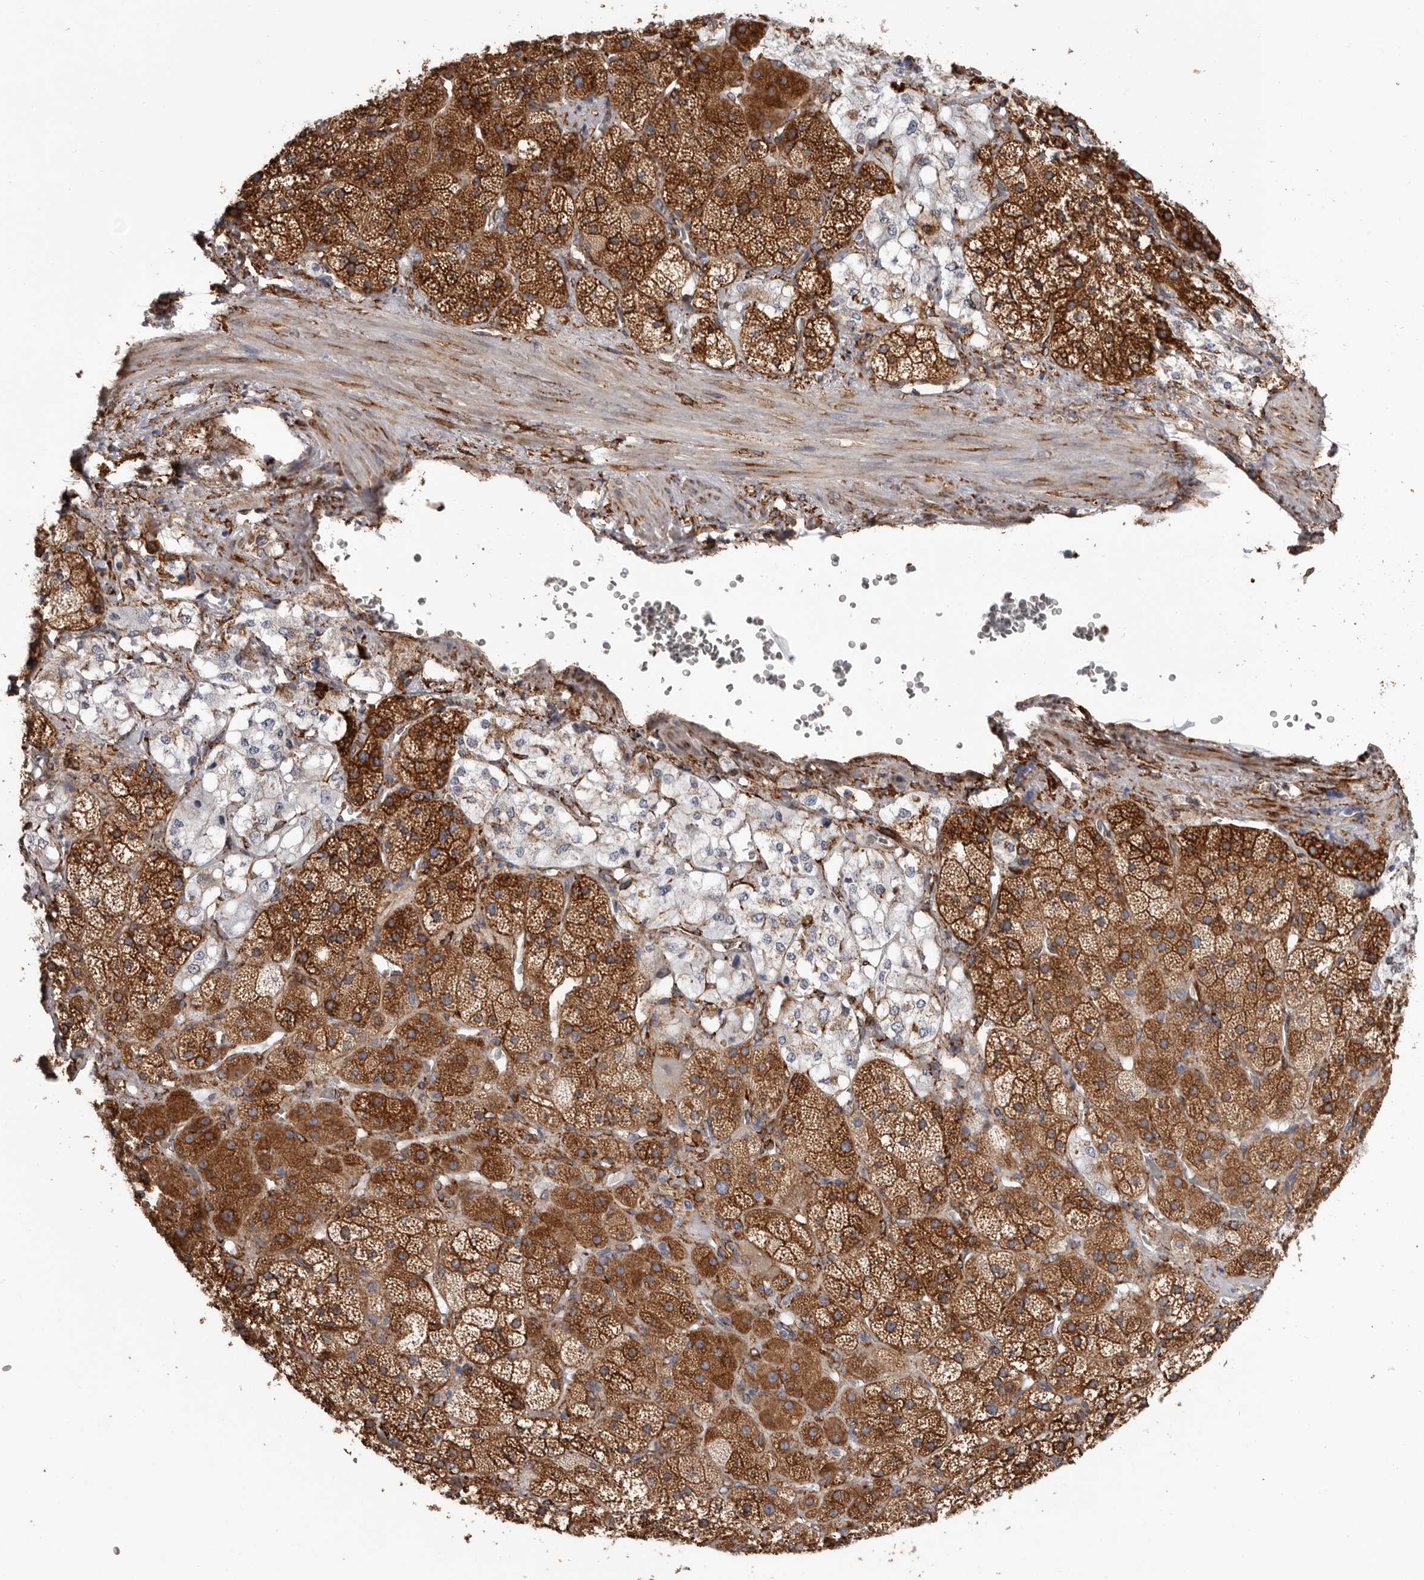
{"staining": {"intensity": "strong", "quantity": ">75%", "location": "cytoplasmic/membranous"}, "tissue": "adrenal gland", "cell_type": "Glandular cells", "image_type": "normal", "snomed": [{"axis": "morphology", "description": "Normal tissue, NOS"}, {"axis": "topography", "description": "Adrenal gland"}], "caption": "Protein analysis of benign adrenal gland displays strong cytoplasmic/membranous expression in approximately >75% of glandular cells. The protein is shown in brown color, while the nuclei are stained blue.", "gene": "SEMA3E", "patient": {"sex": "male", "age": 57}}